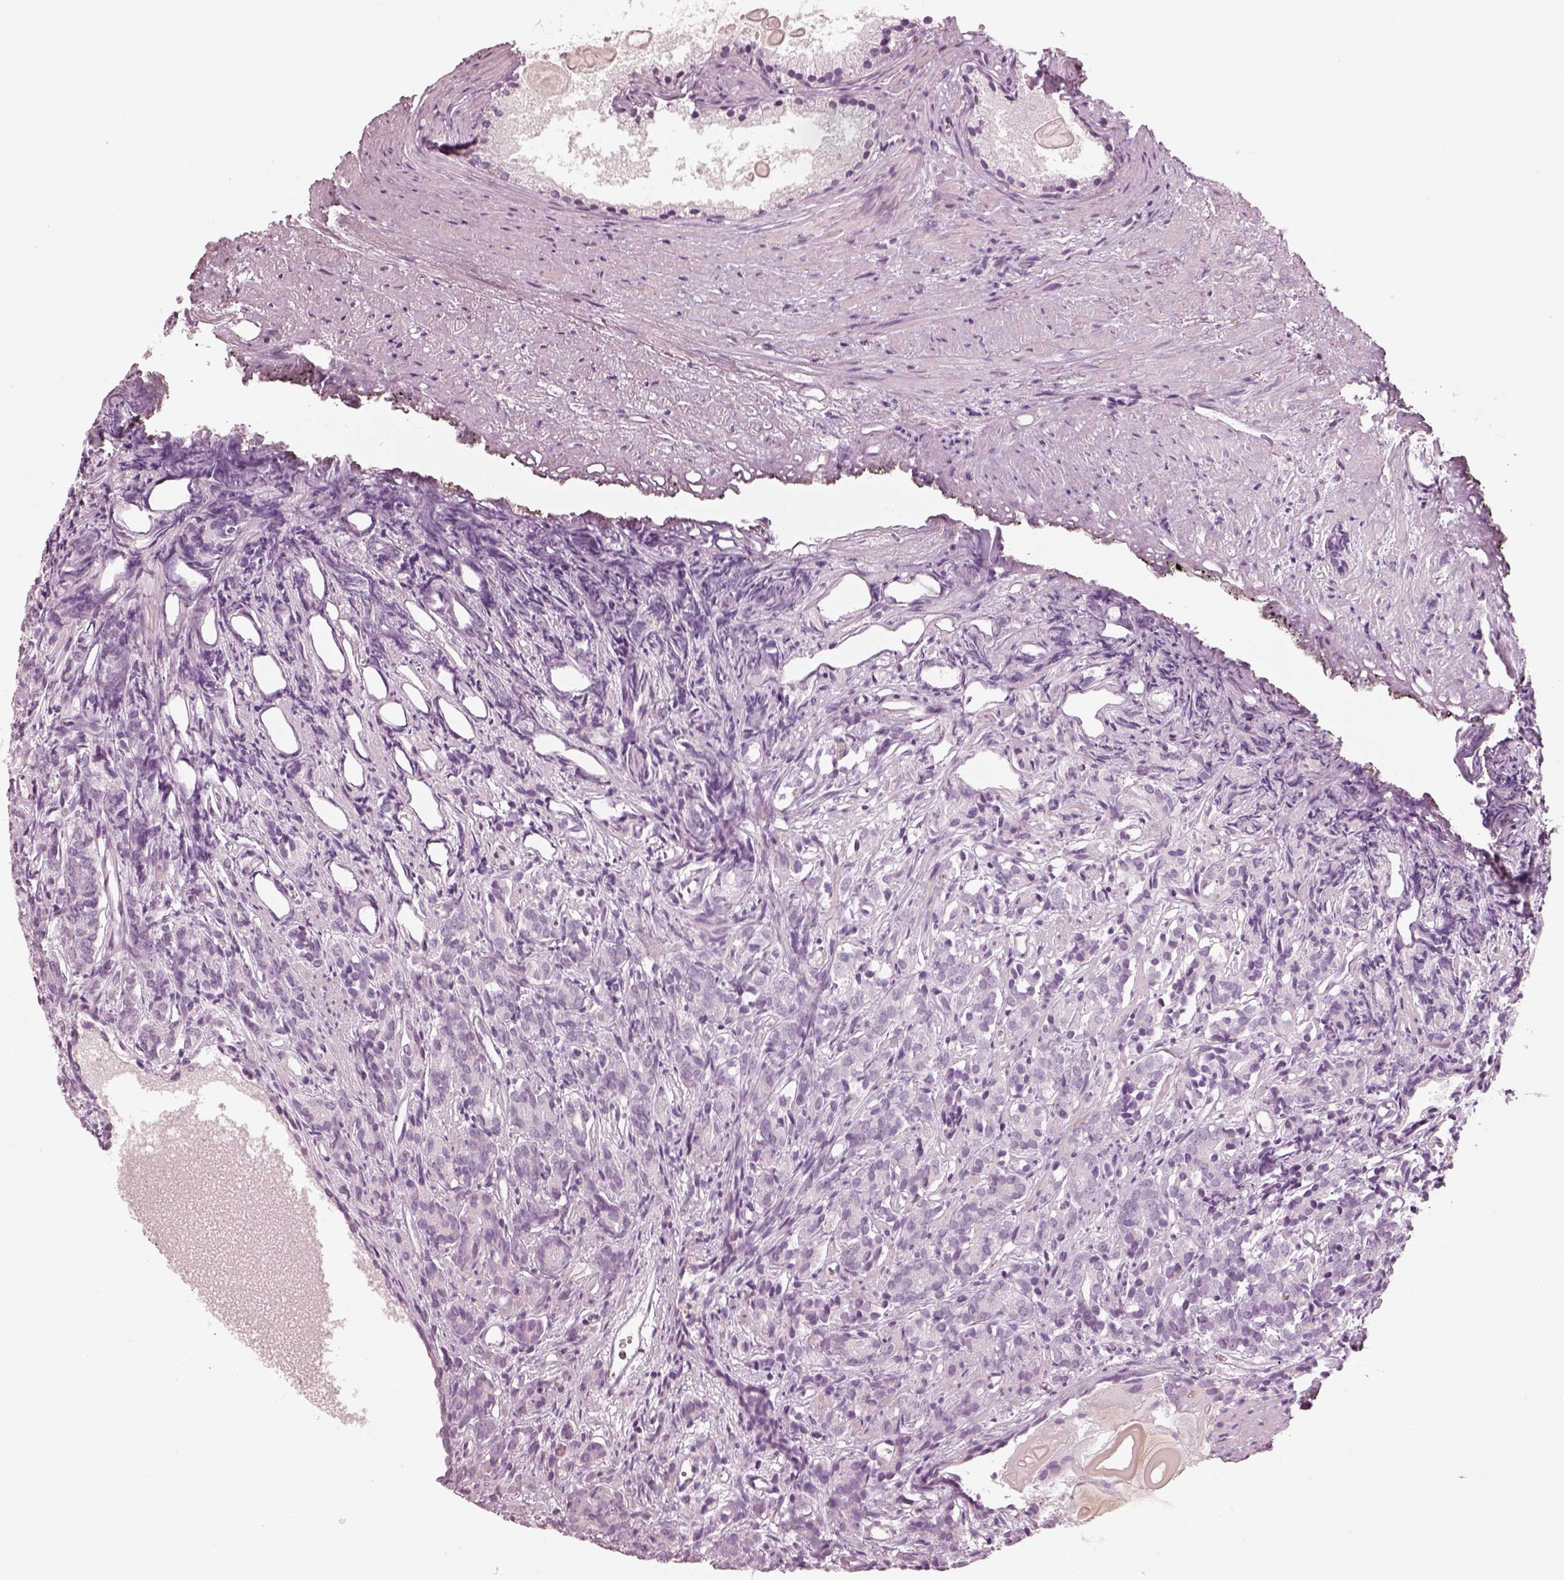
{"staining": {"intensity": "negative", "quantity": "none", "location": "none"}, "tissue": "prostate cancer", "cell_type": "Tumor cells", "image_type": "cancer", "snomed": [{"axis": "morphology", "description": "Adenocarcinoma, High grade"}, {"axis": "topography", "description": "Prostate"}], "caption": "Immunohistochemistry (IHC) of human prostate adenocarcinoma (high-grade) shows no positivity in tumor cells. Nuclei are stained in blue.", "gene": "R3HDML", "patient": {"sex": "male", "age": 84}}